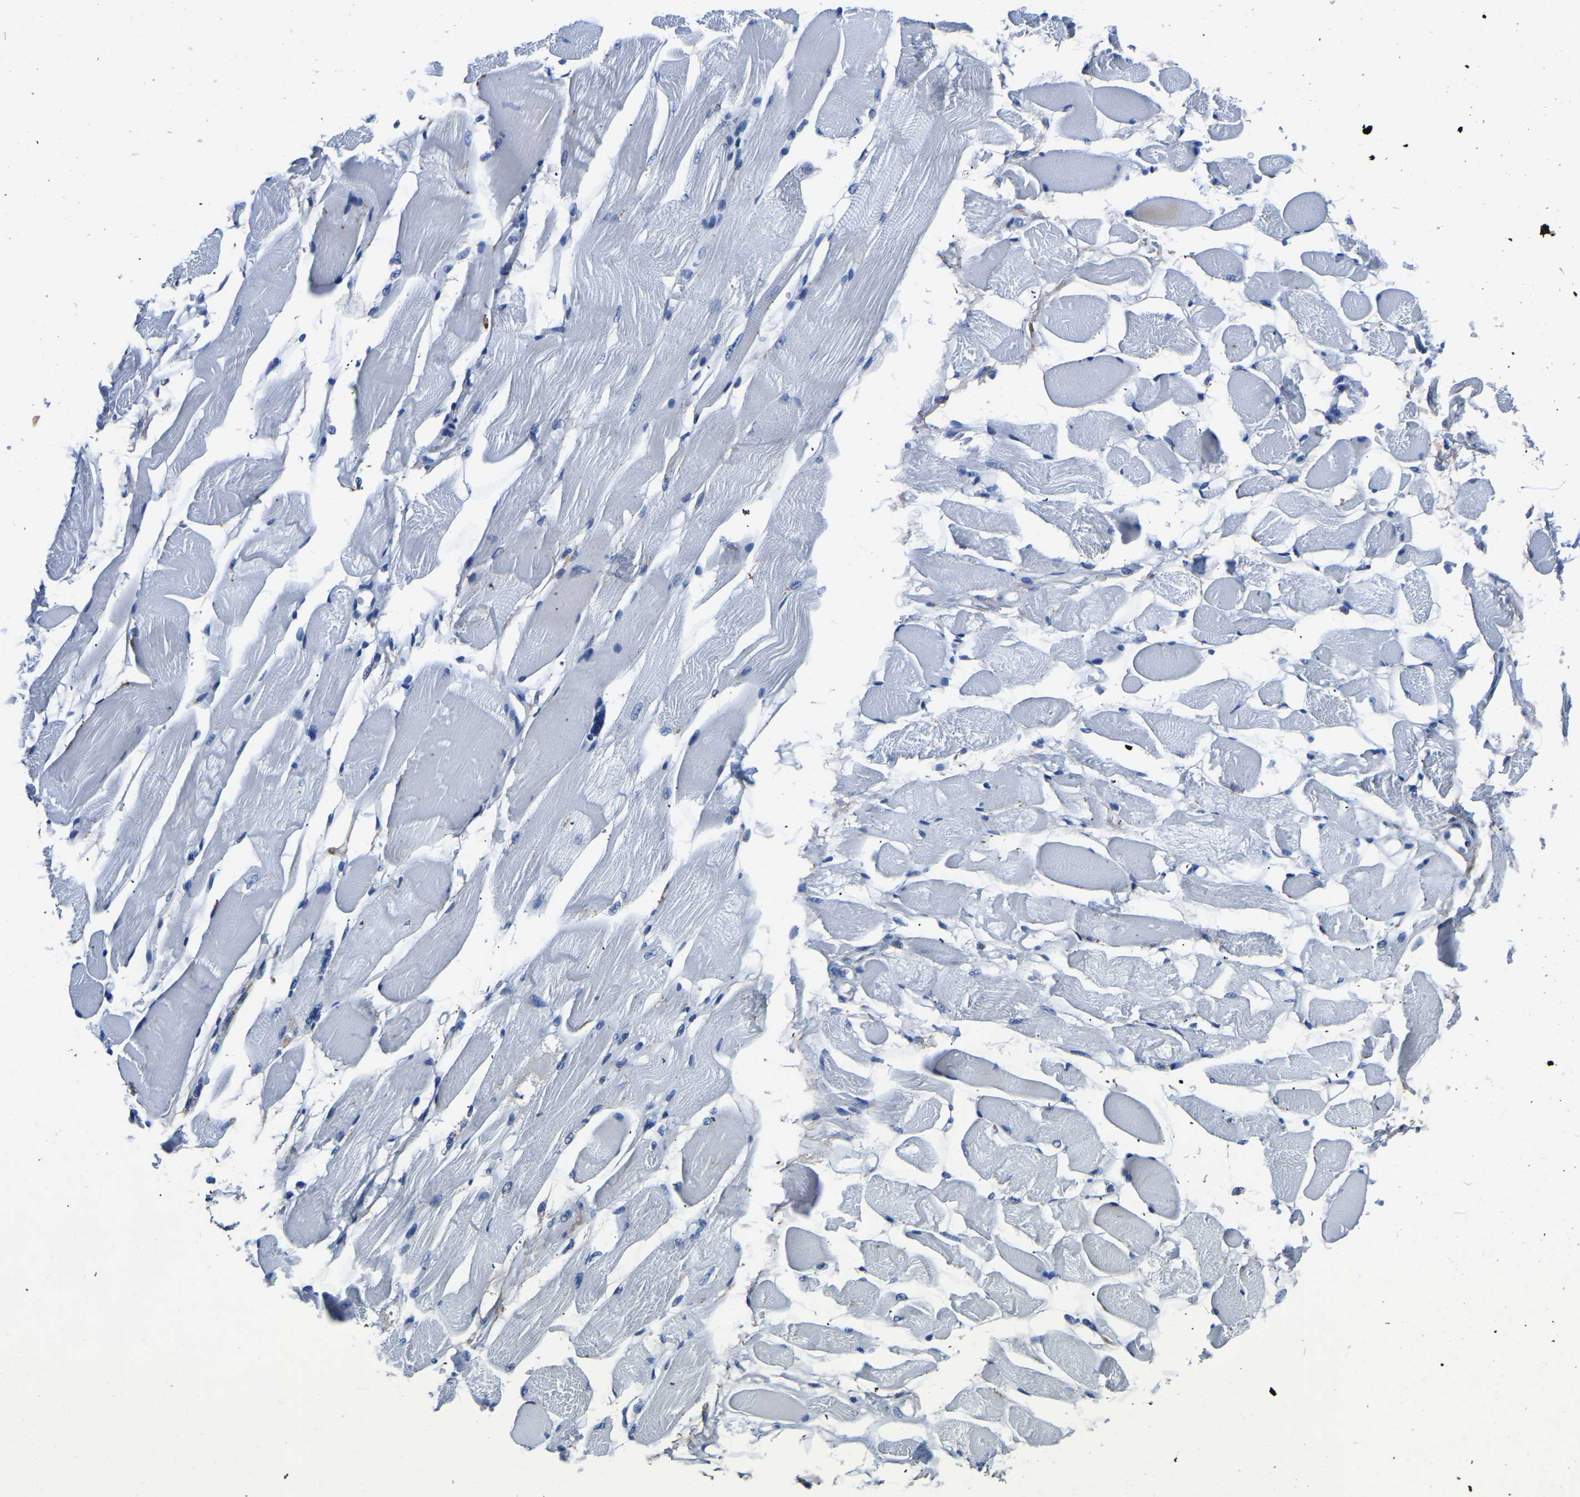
{"staining": {"intensity": "negative", "quantity": "none", "location": "none"}, "tissue": "skeletal muscle", "cell_type": "Myocytes", "image_type": "normal", "snomed": [{"axis": "morphology", "description": "Normal tissue, NOS"}, {"axis": "topography", "description": "Skeletal muscle"}, {"axis": "topography", "description": "Peripheral nerve tissue"}], "caption": "Human skeletal muscle stained for a protein using immunohistochemistry reveals no expression in myocytes.", "gene": "FGD5", "patient": {"sex": "female", "age": 84}}